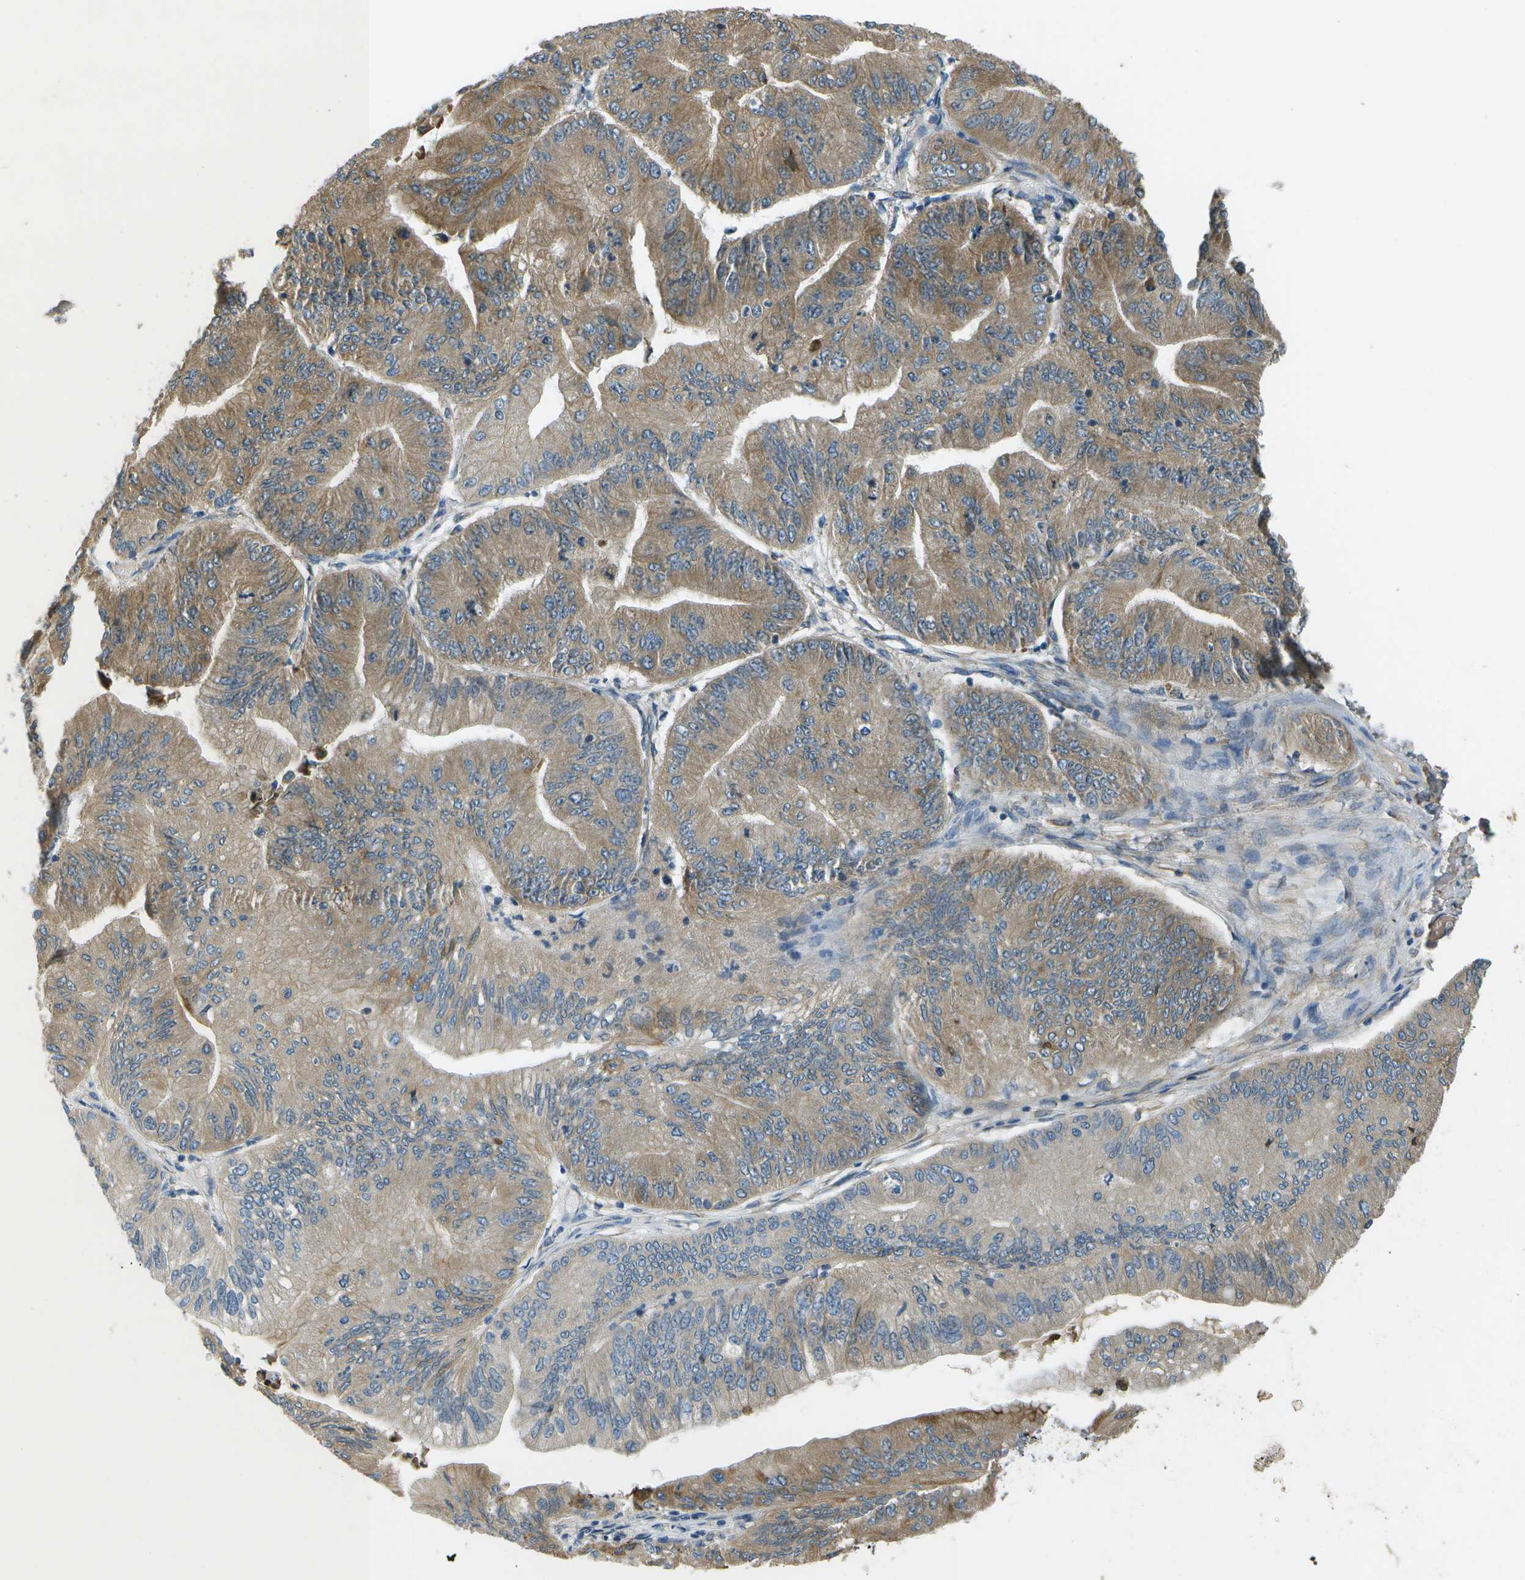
{"staining": {"intensity": "weak", "quantity": ">75%", "location": "cytoplasmic/membranous"}, "tissue": "ovarian cancer", "cell_type": "Tumor cells", "image_type": "cancer", "snomed": [{"axis": "morphology", "description": "Cystadenocarcinoma, mucinous, NOS"}, {"axis": "topography", "description": "Ovary"}], "caption": "Mucinous cystadenocarcinoma (ovarian) stained with DAB (3,3'-diaminobenzidine) immunohistochemistry (IHC) demonstrates low levels of weak cytoplasmic/membranous expression in approximately >75% of tumor cells.", "gene": "SAMSN1", "patient": {"sex": "female", "age": 61}}